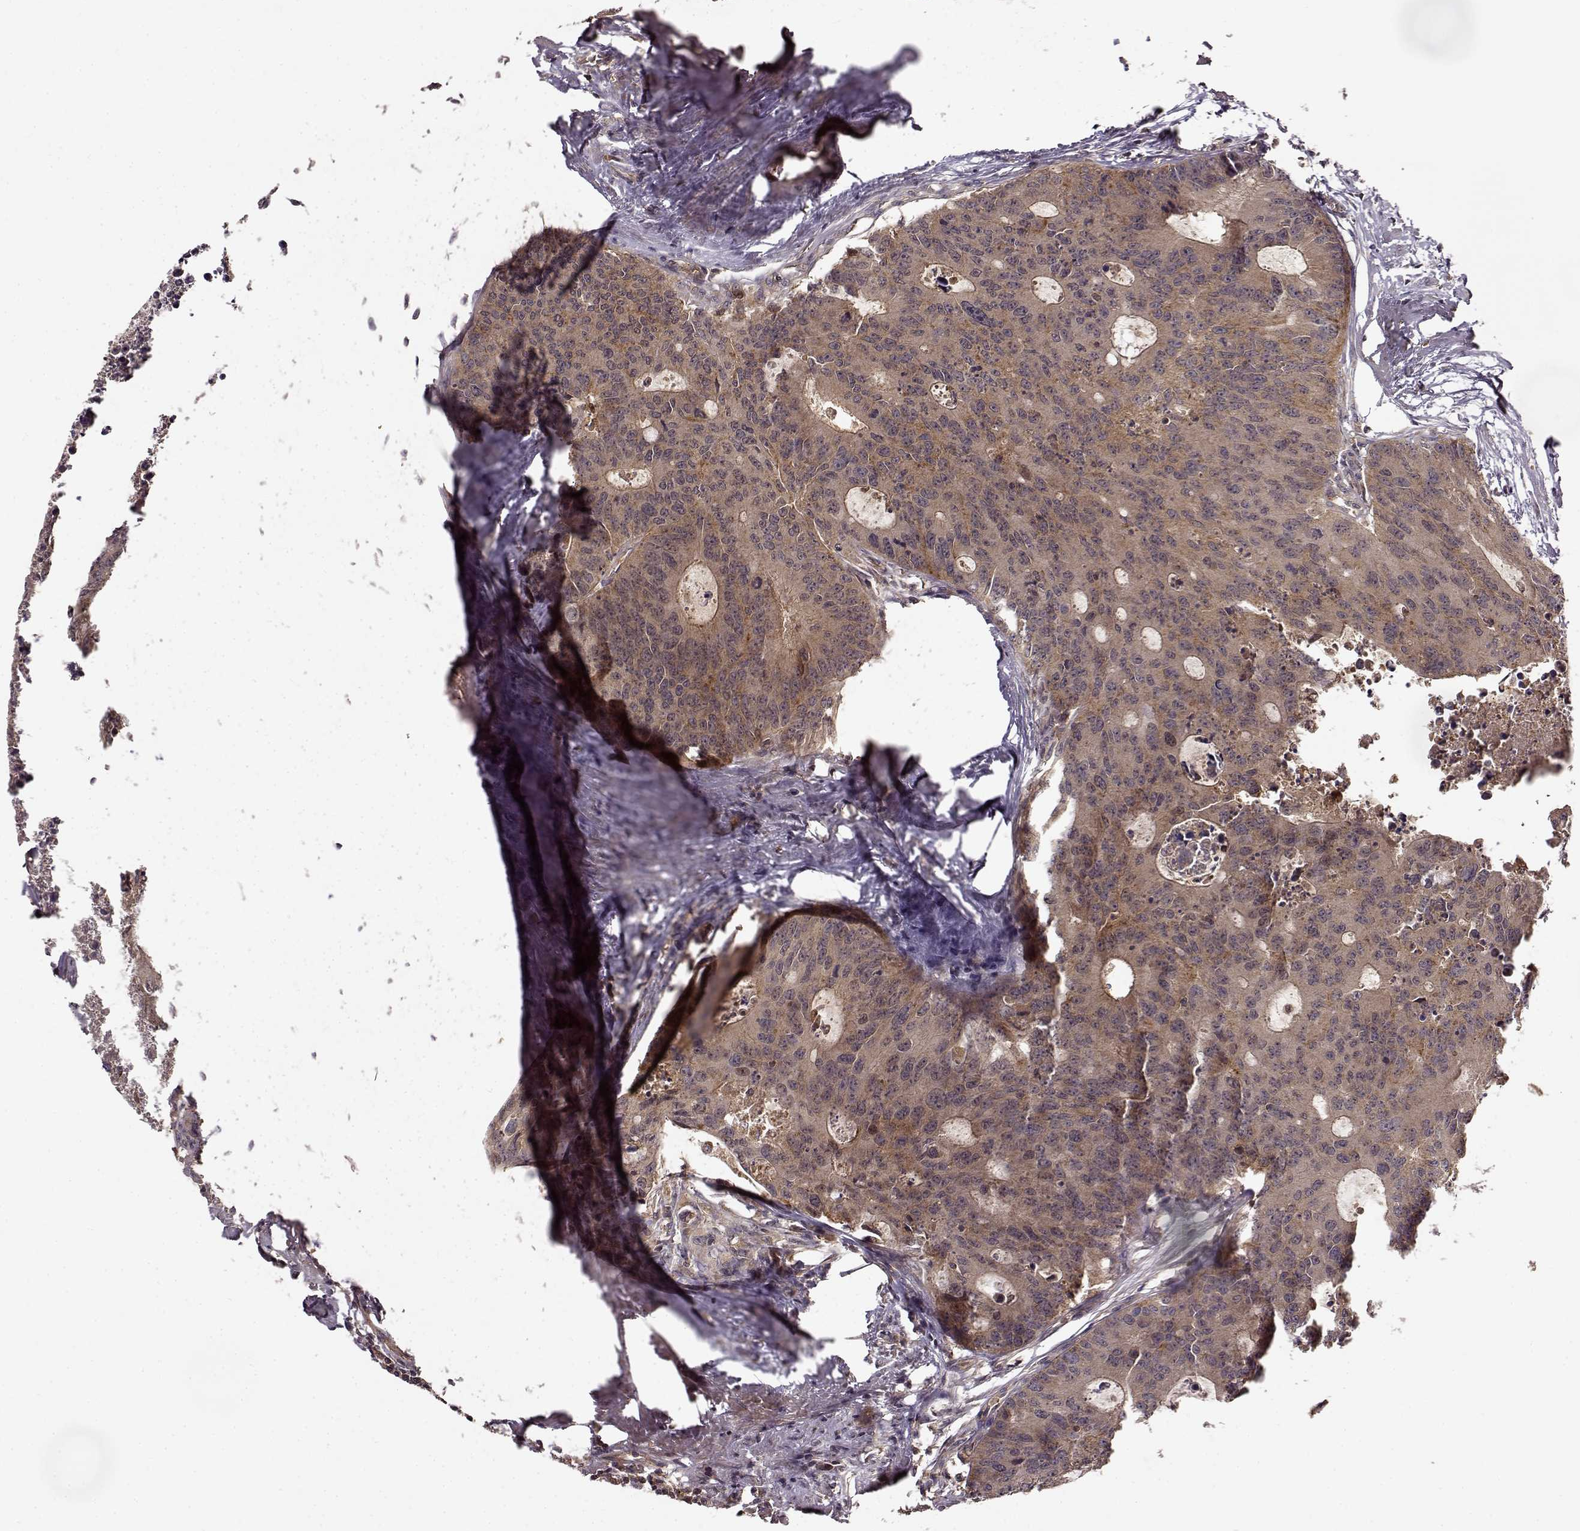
{"staining": {"intensity": "weak", "quantity": ">75%", "location": "cytoplasmic/membranous"}, "tissue": "colorectal cancer", "cell_type": "Tumor cells", "image_type": "cancer", "snomed": [{"axis": "morphology", "description": "Adenocarcinoma, NOS"}, {"axis": "topography", "description": "Colon"}], "caption": "Human colorectal cancer stained with a brown dye demonstrates weak cytoplasmic/membranous positive expression in about >75% of tumor cells.", "gene": "IFRD2", "patient": {"sex": "male", "age": 67}}